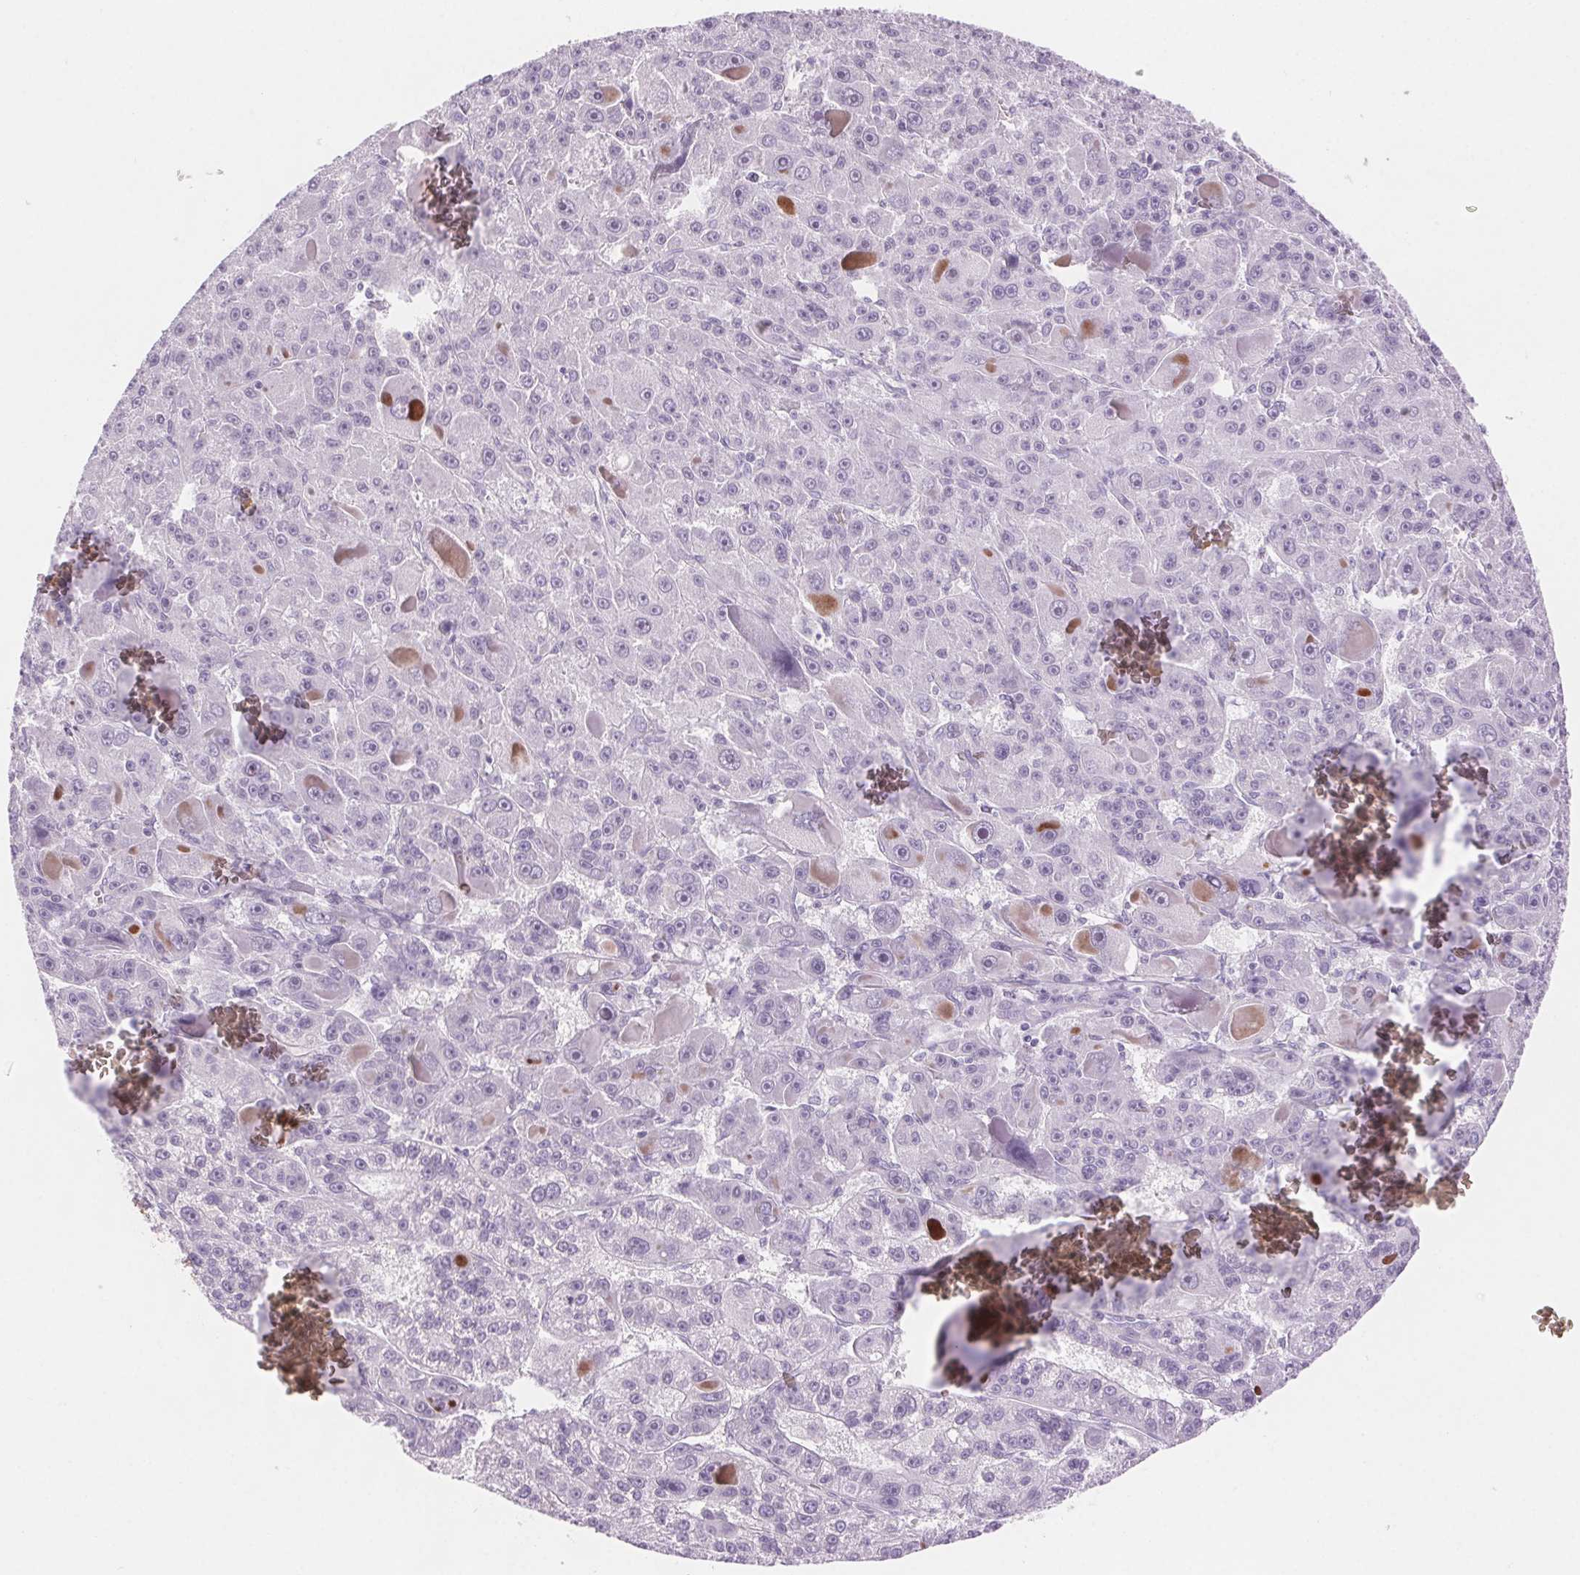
{"staining": {"intensity": "negative", "quantity": "none", "location": "none"}, "tissue": "liver cancer", "cell_type": "Tumor cells", "image_type": "cancer", "snomed": [{"axis": "morphology", "description": "Carcinoma, Hepatocellular, NOS"}, {"axis": "topography", "description": "Liver"}], "caption": "The IHC image has no significant positivity in tumor cells of hepatocellular carcinoma (liver) tissue. (Brightfield microscopy of DAB (3,3'-diaminobenzidine) immunohistochemistry at high magnification).", "gene": "SLC6A19", "patient": {"sex": "male", "age": 76}}